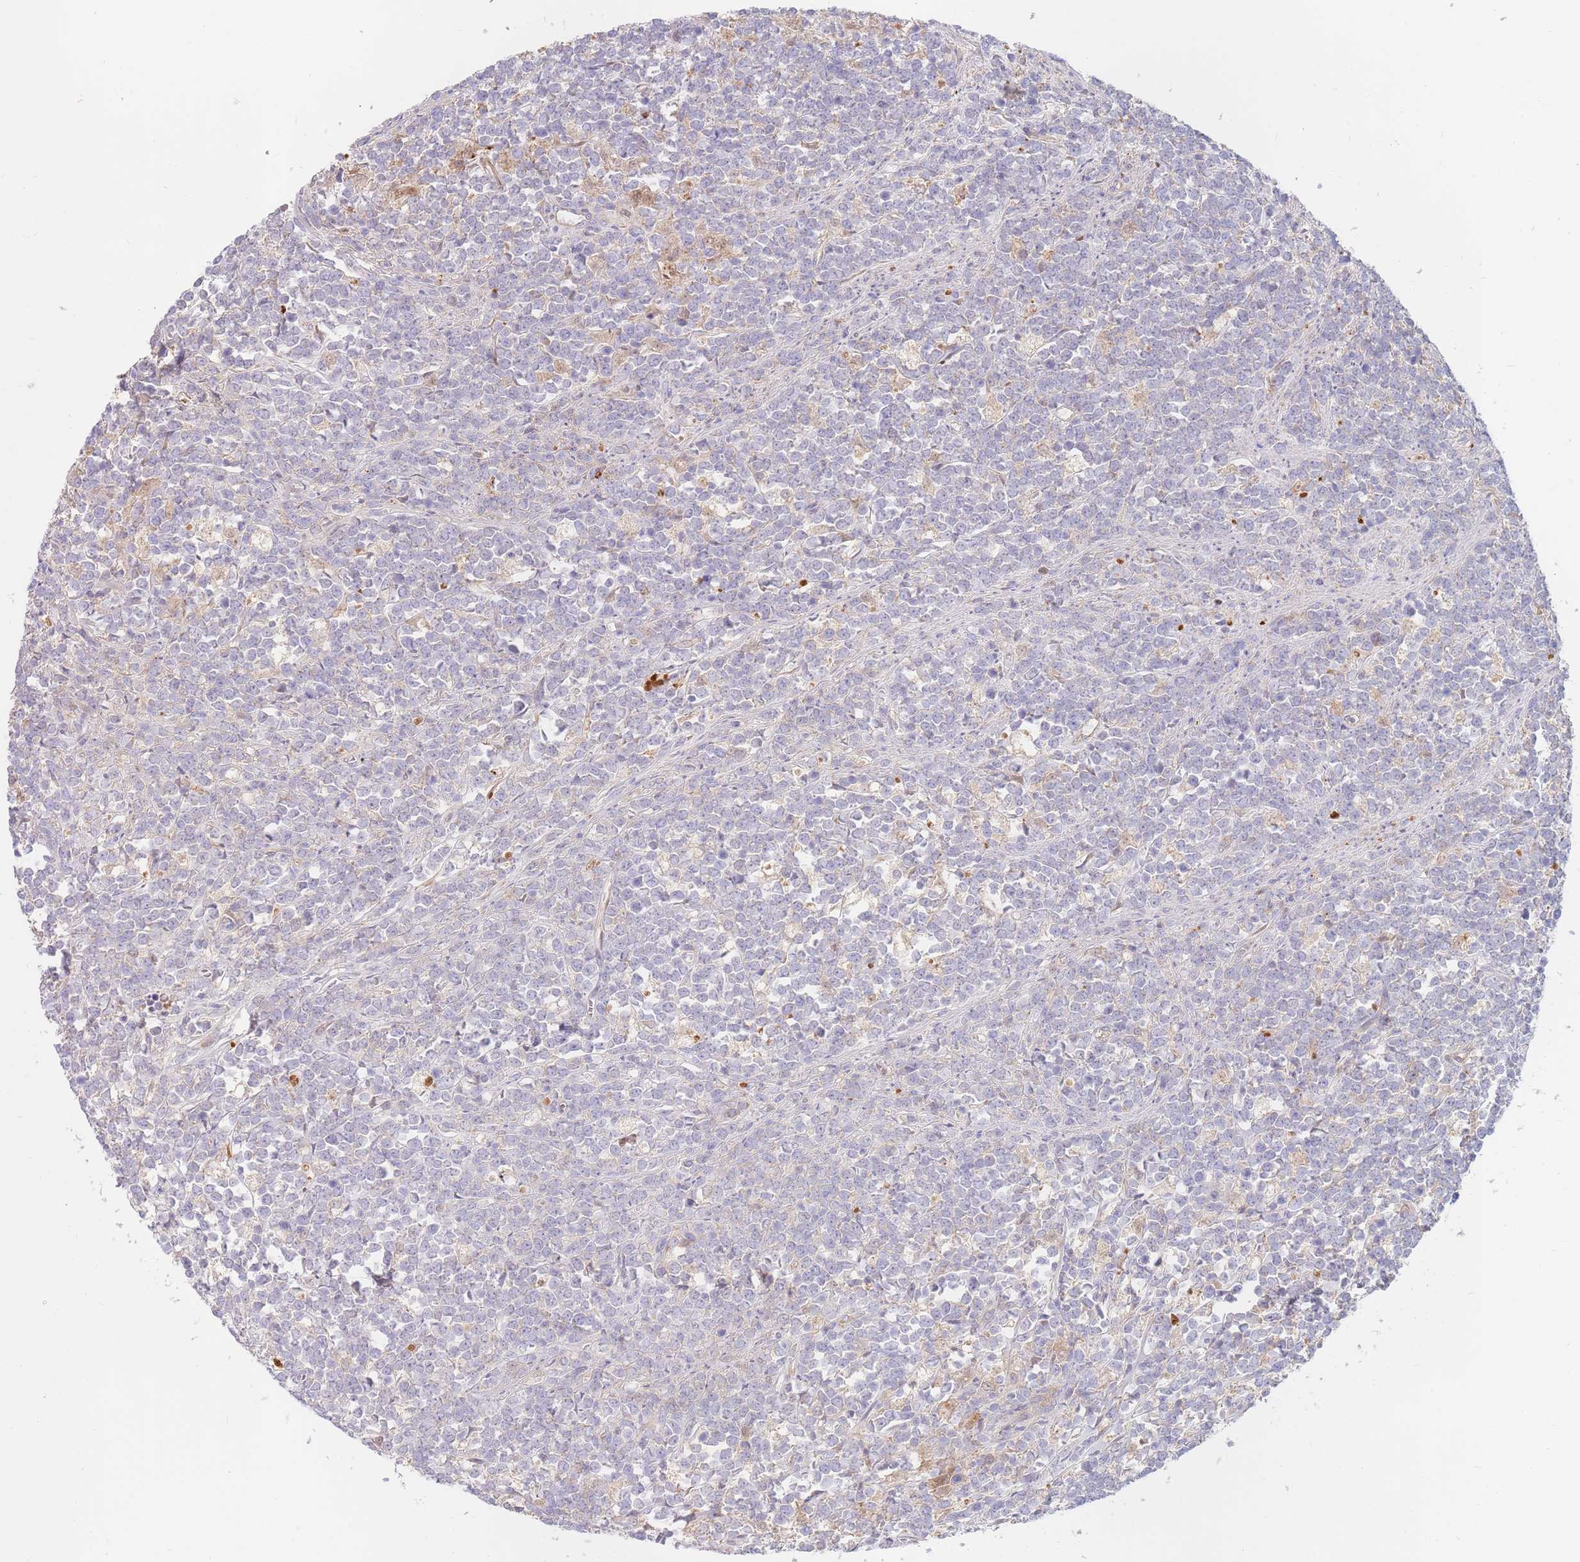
{"staining": {"intensity": "negative", "quantity": "none", "location": "none"}, "tissue": "lymphoma", "cell_type": "Tumor cells", "image_type": "cancer", "snomed": [{"axis": "morphology", "description": "Malignant lymphoma, non-Hodgkin's type, High grade"}, {"axis": "topography", "description": "Small intestine"}, {"axis": "topography", "description": "Colon"}], "caption": "A high-resolution photomicrograph shows IHC staining of lymphoma, which shows no significant positivity in tumor cells.", "gene": "BORCS5", "patient": {"sex": "male", "age": 8}}